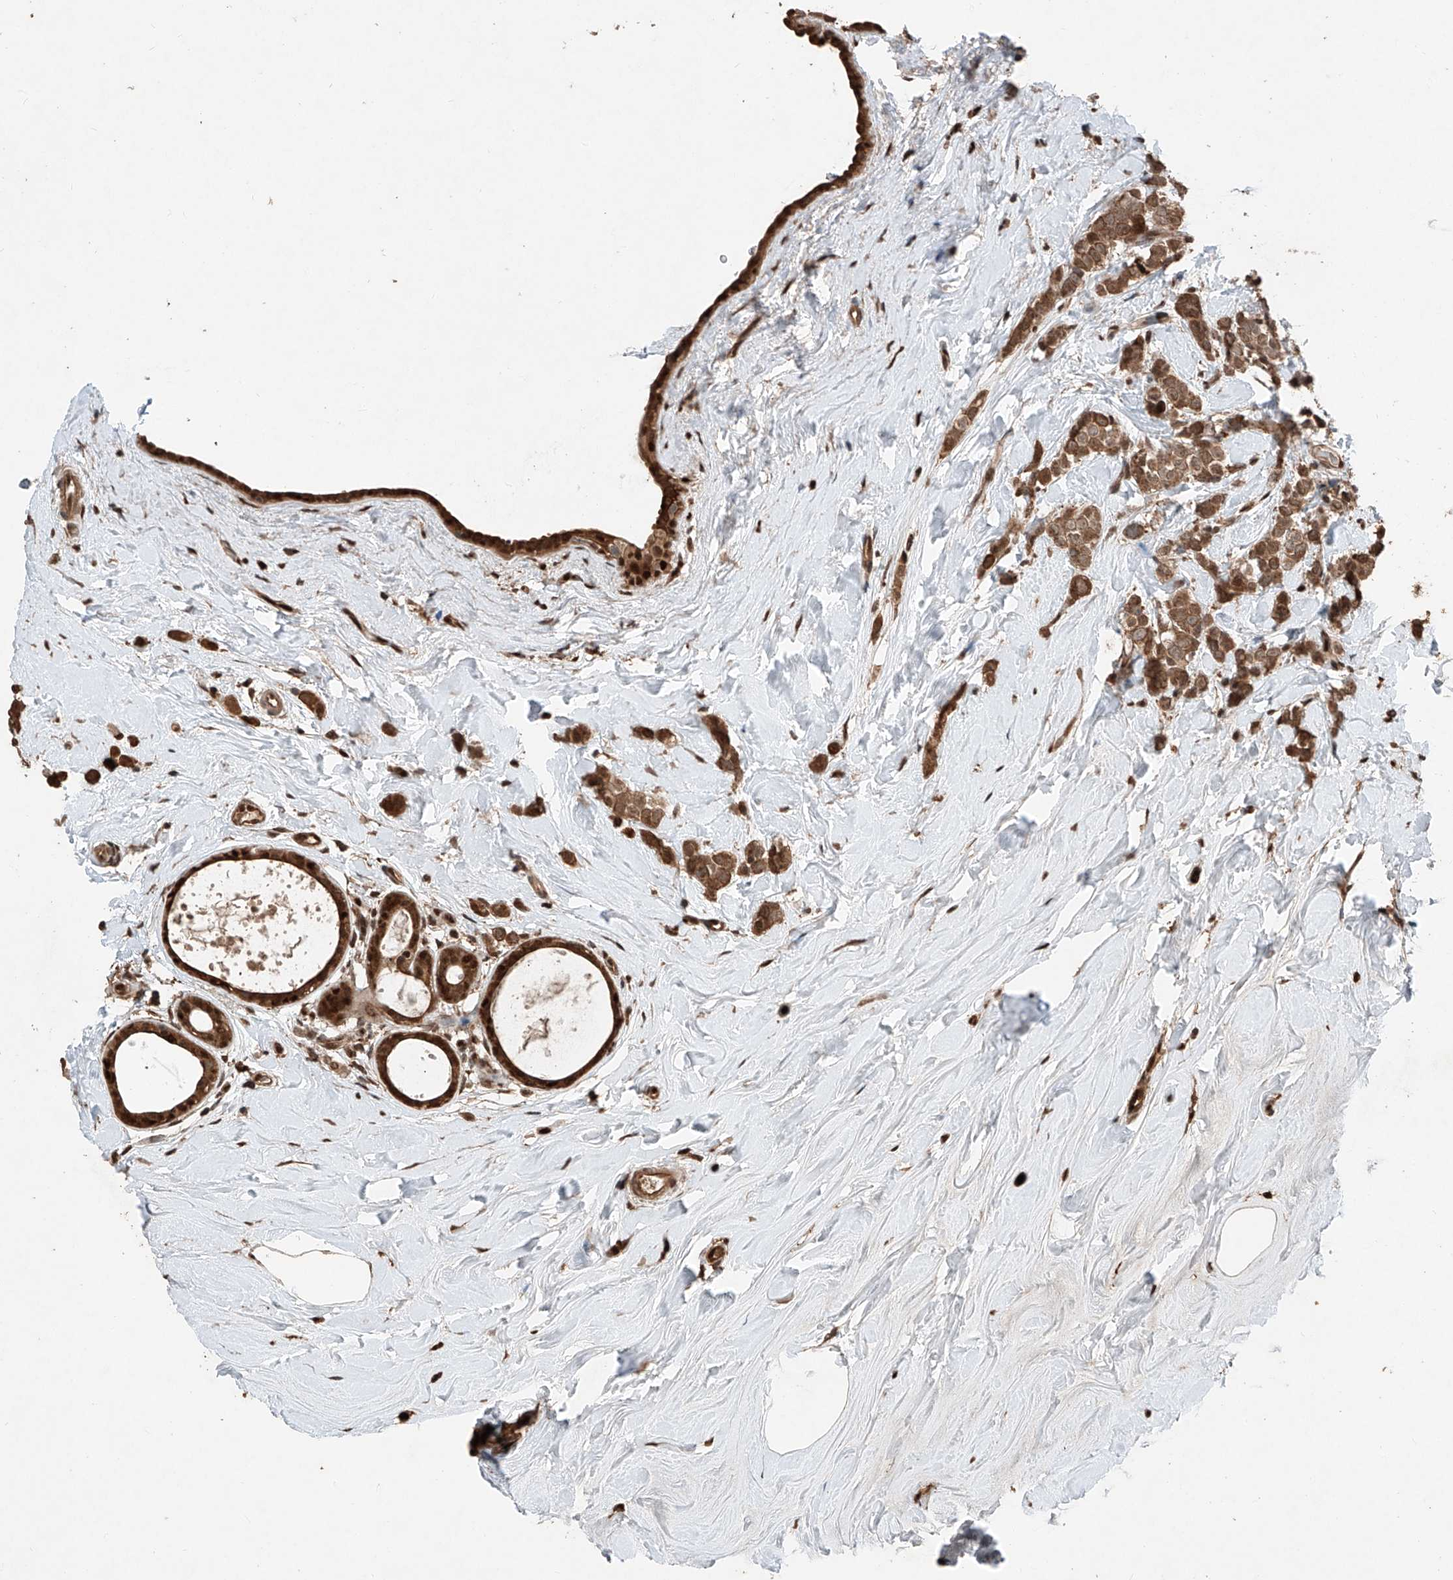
{"staining": {"intensity": "strong", "quantity": ">75%", "location": "cytoplasmic/membranous,nuclear"}, "tissue": "breast cancer", "cell_type": "Tumor cells", "image_type": "cancer", "snomed": [{"axis": "morphology", "description": "Lobular carcinoma"}, {"axis": "topography", "description": "Breast"}], "caption": "Breast cancer was stained to show a protein in brown. There is high levels of strong cytoplasmic/membranous and nuclear positivity in approximately >75% of tumor cells.", "gene": "RMND1", "patient": {"sex": "female", "age": 47}}